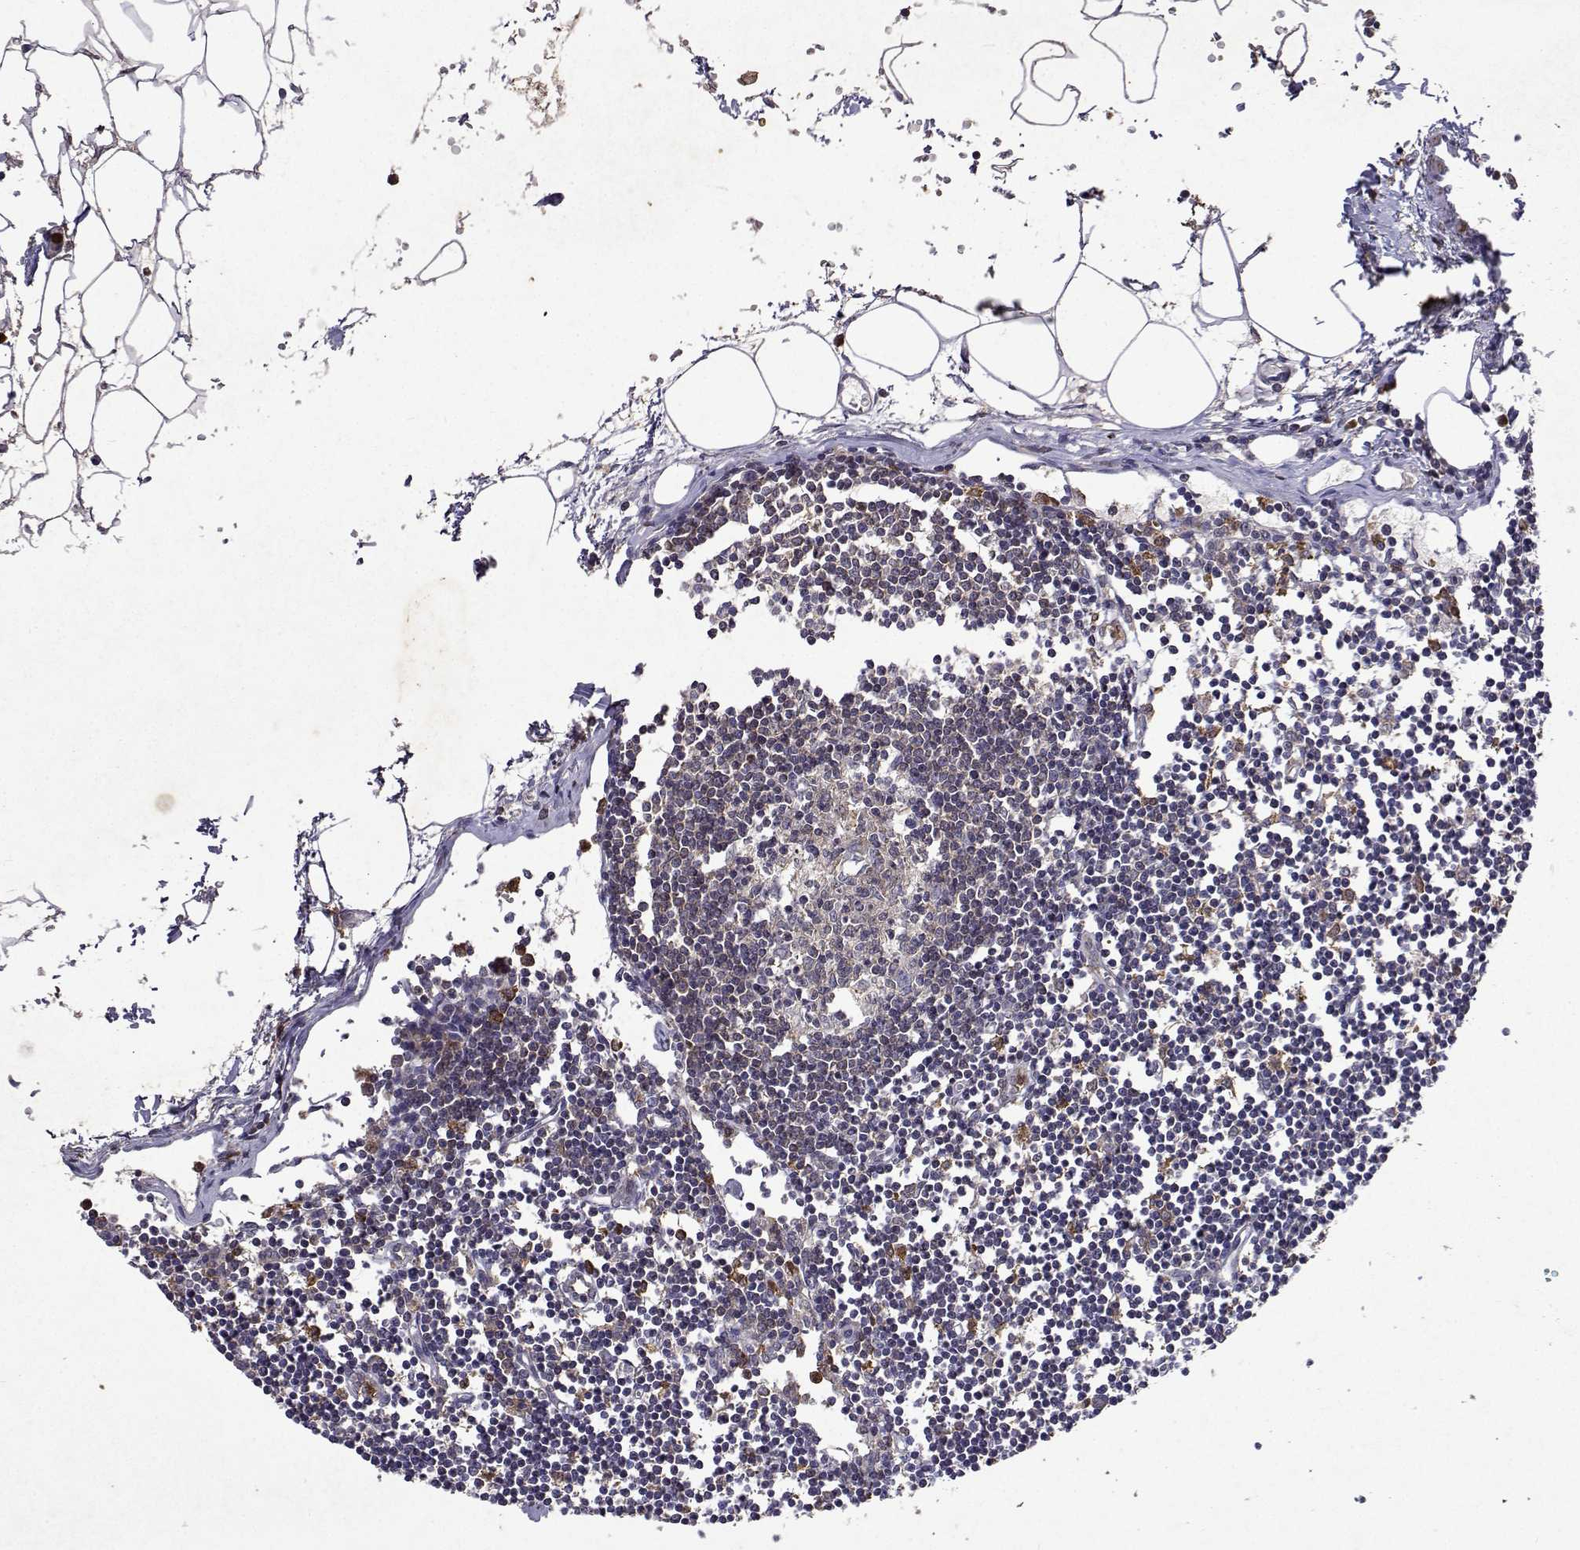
{"staining": {"intensity": "weak", "quantity": ">75%", "location": "cytoplasmic/membranous"}, "tissue": "lymph node", "cell_type": "Germinal center cells", "image_type": "normal", "snomed": [{"axis": "morphology", "description": "Normal tissue, NOS"}, {"axis": "topography", "description": "Lymph node"}], "caption": "Immunohistochemical staining of normal human lymph node shows low levels of weak cytoplasmic/membranous positivity in approximately >75% of germinal center cells.", "gene": "APAF1", "patient": {"sex": "female", "age": 65}}